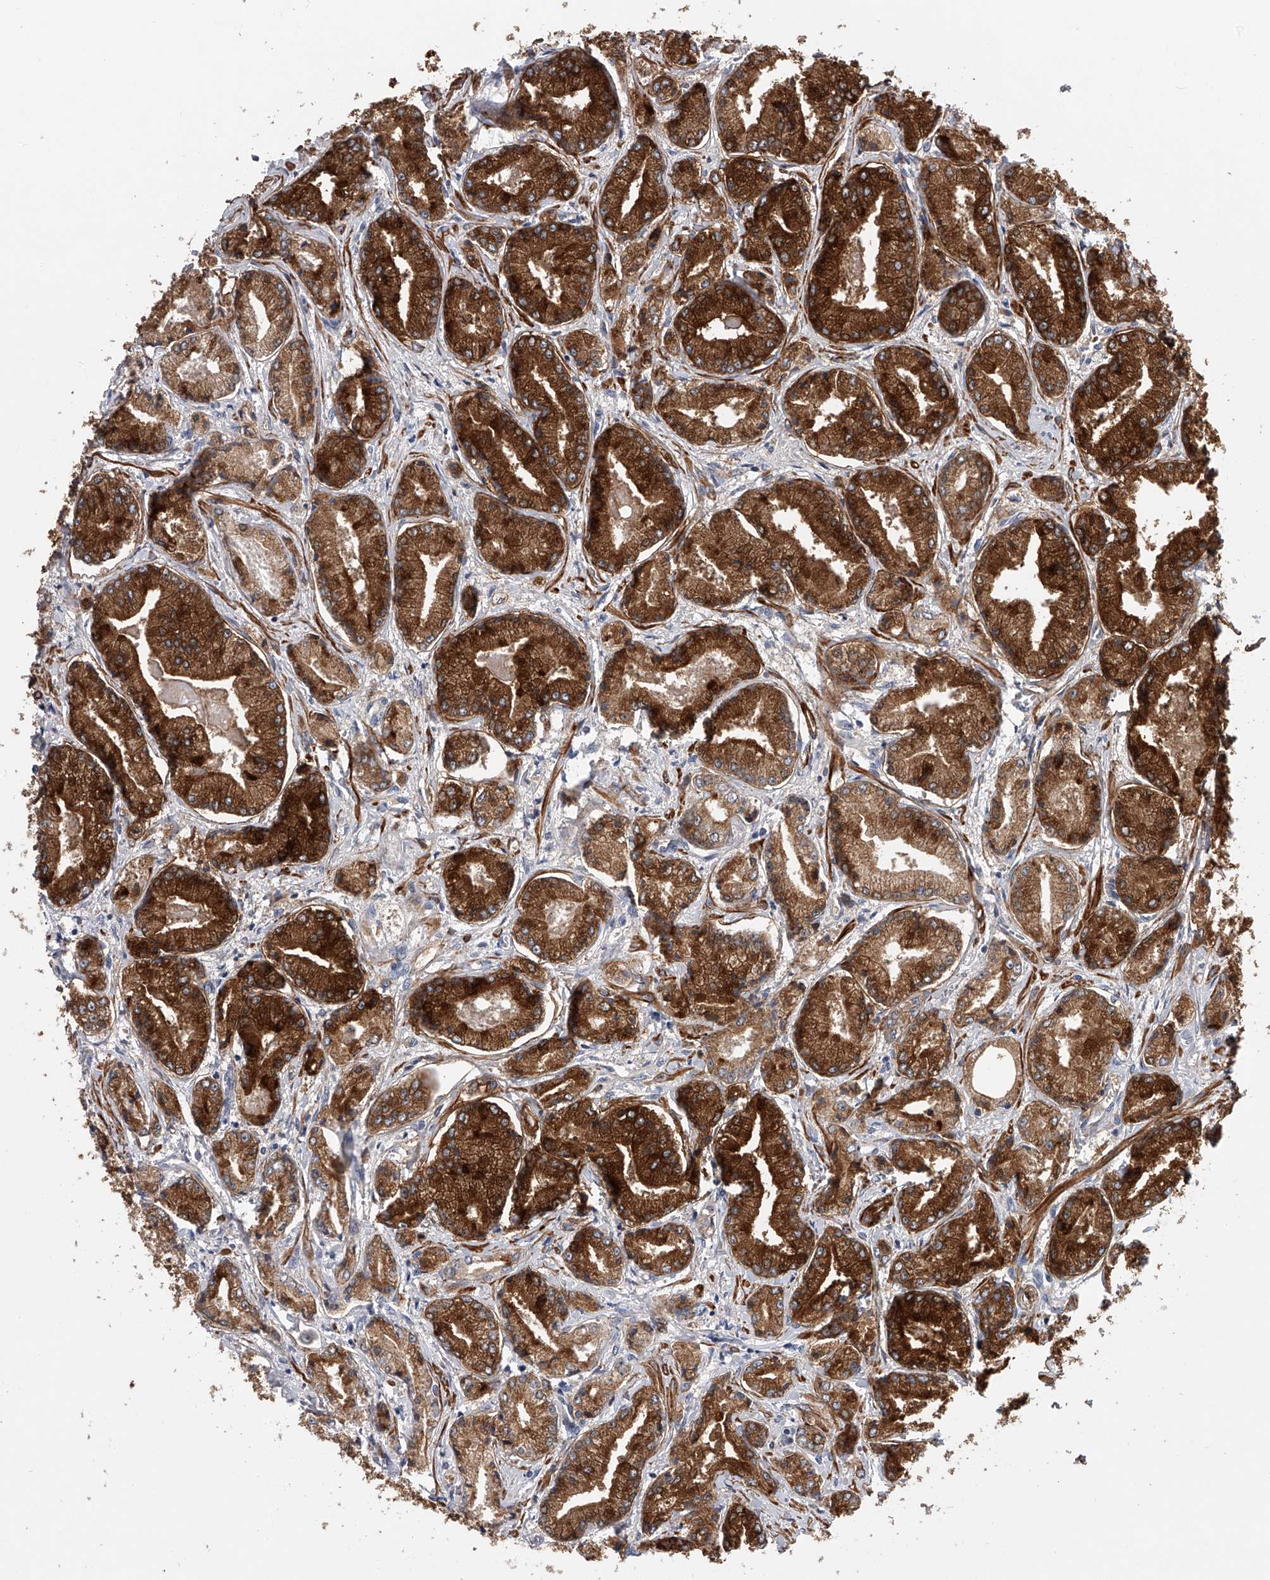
{"staining": {"intensity": "strong", "quantity": ">75%", "location": "cytoplasmic/membranous"}, "tissue": "prostate cancer", "cell_type": "Tumor cells", "image_type": "cancer", "snomed": [{"axis": "morphology", "description": "Adenocarcinoma, Low grade"}, {"axis": "topography", "description": "Prostate"}], "caption": "Human low-grade adenocarcinoma (prostate) stained with a protein marker demonstrates strong staining in tumor cells.", "gene": "SPOCK1", "patient": {"sex": "male", "age": 60}}